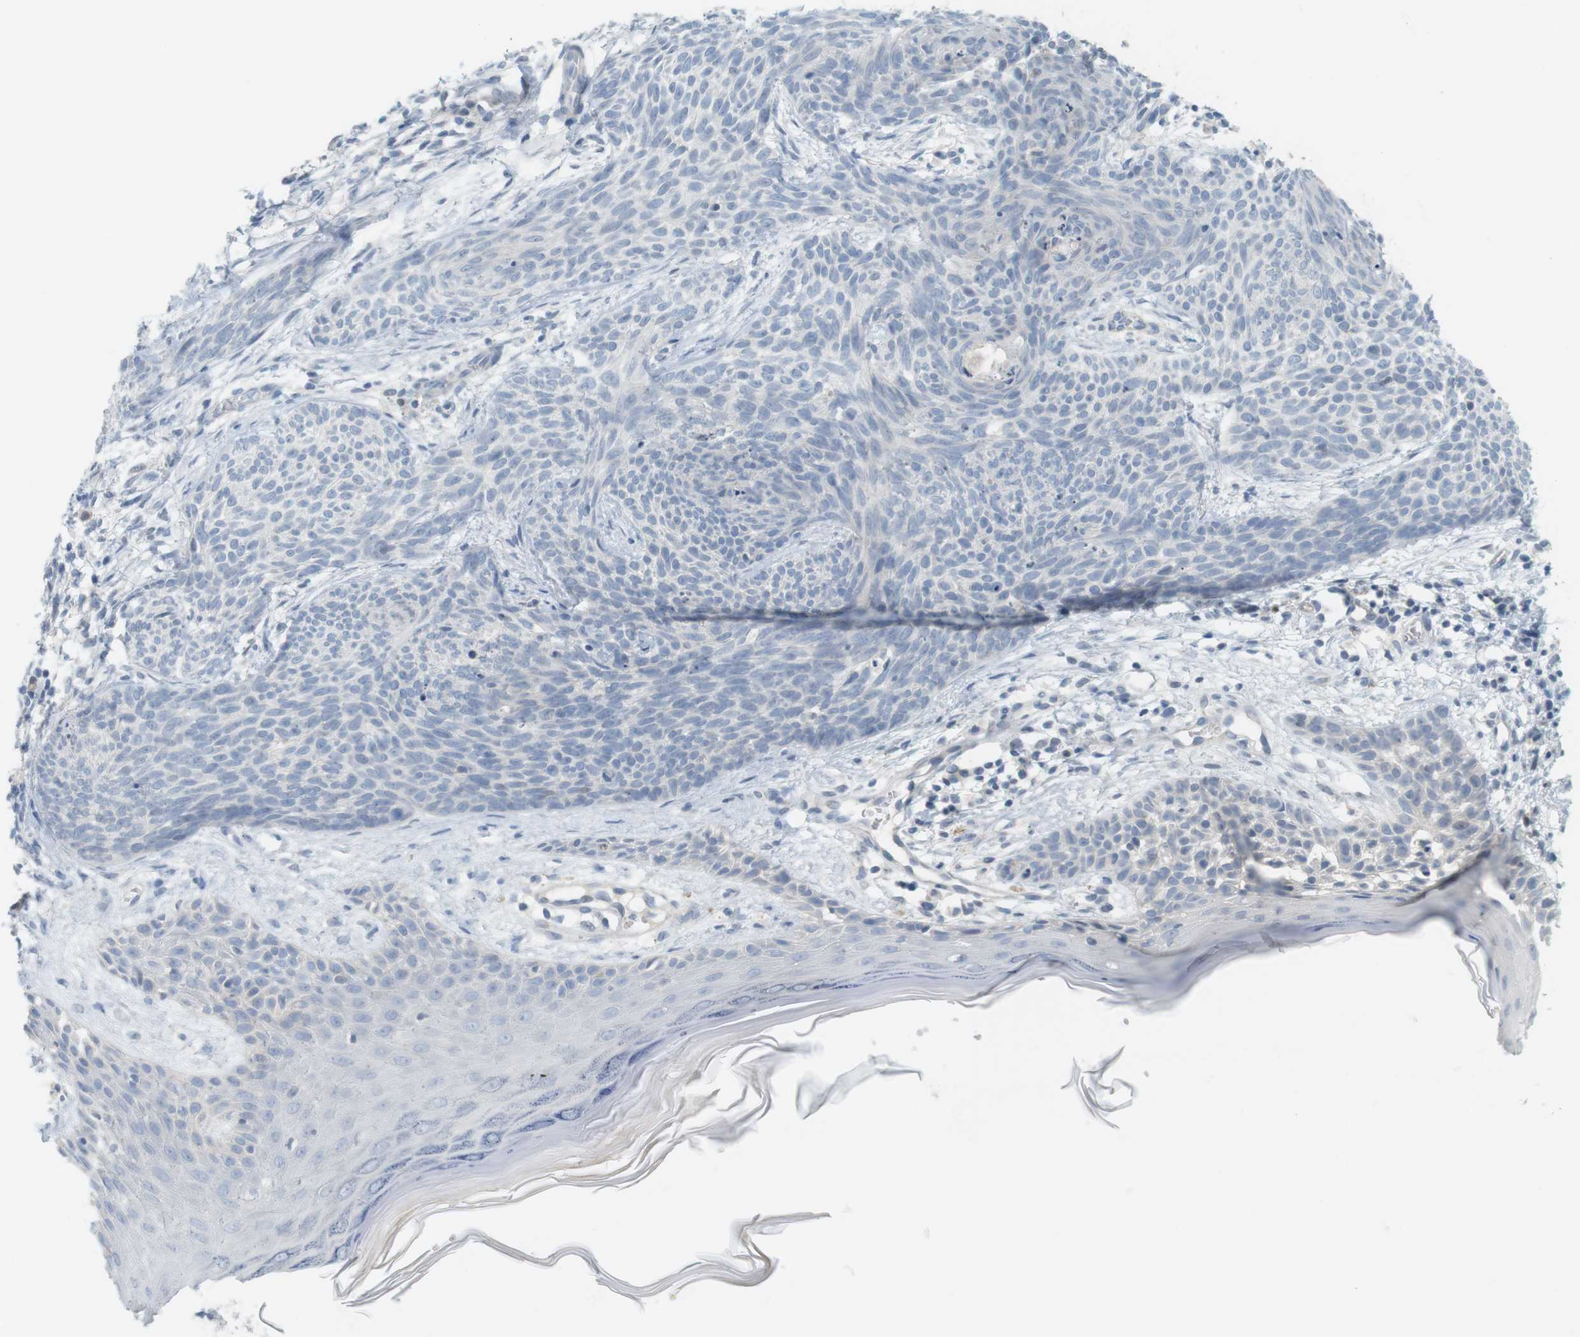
{"staining": {"intensity": "negative", "quantity": "none", "location": "none"}, "tissue": "skin cancer", "cell_type": "Tumor cells", "image_type": "cancer", "snomed": [{"axis": "morphology", "description": "Basal cell carcinoma"}, {"axis": "topography", "description": "Skin"}], "caption": "Skin cancer was stained to show a protein in brown. There is no significant positivity in tumor cells. Nuclei are stained in blue.", "gene": "CREB3L2", "patient": {"sex": "female", "age": 59}}